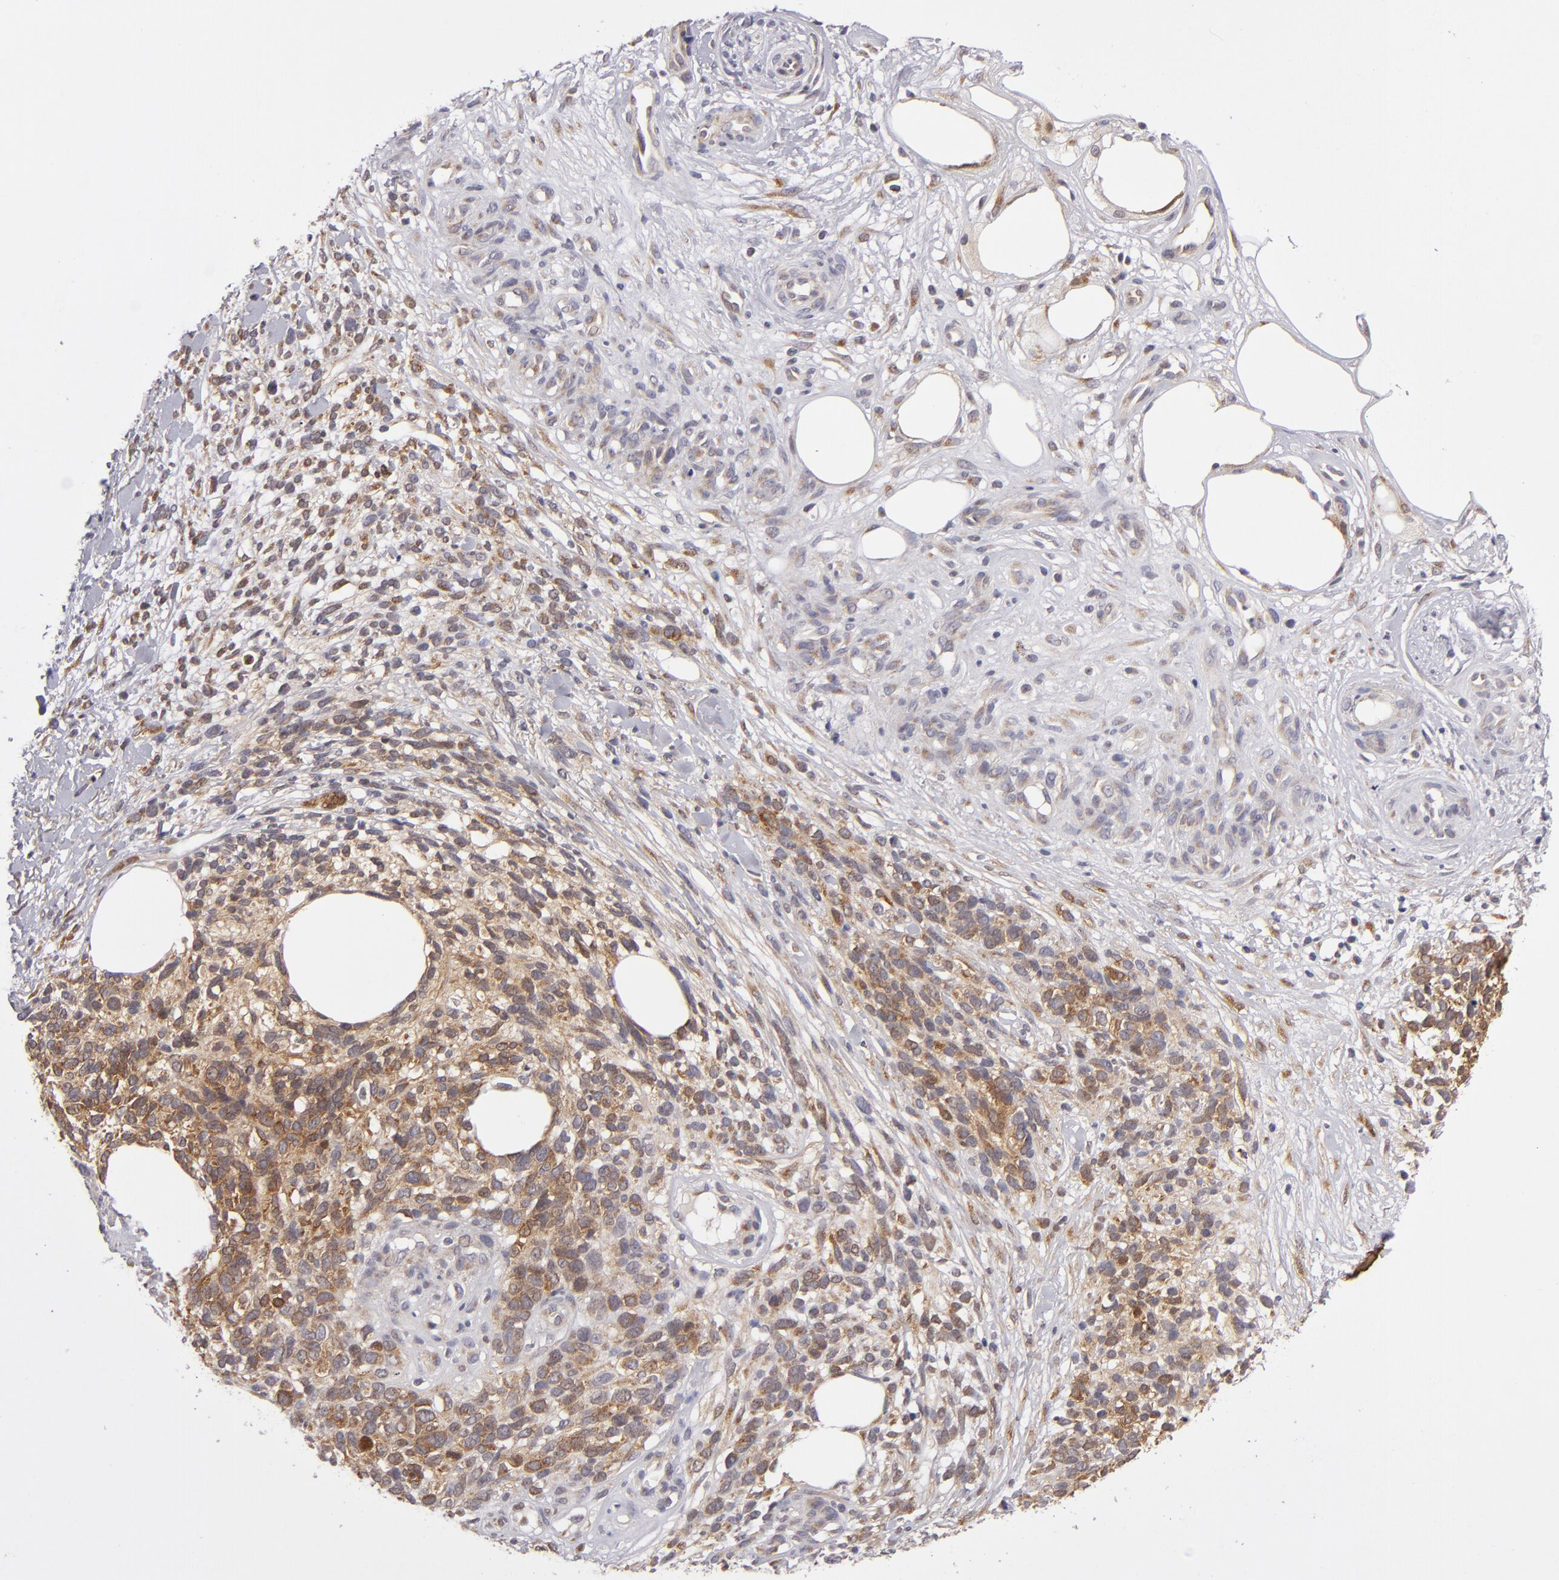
{"staining": {"intensity": "moderate", "quantity": "25%-75%", "location": "cytoplasmic/membranous"}, "tissue": "melanoma", "cell_type": "Tumor cells", "image_type": "cancer", "snomed": [{"axis": "morphology", "description": "Malignant melanoma, NOS"}, {"axis": "topography", "description": "Skin"}], "caption": "A medium amount of moderate cytoplasmic/membranous positivity is seen in approximately 25%-75% of tumor cells in malignant melanoma tissue.", "gene": "SH2D4A", "patient": {"sex": "female", "age": 85}}